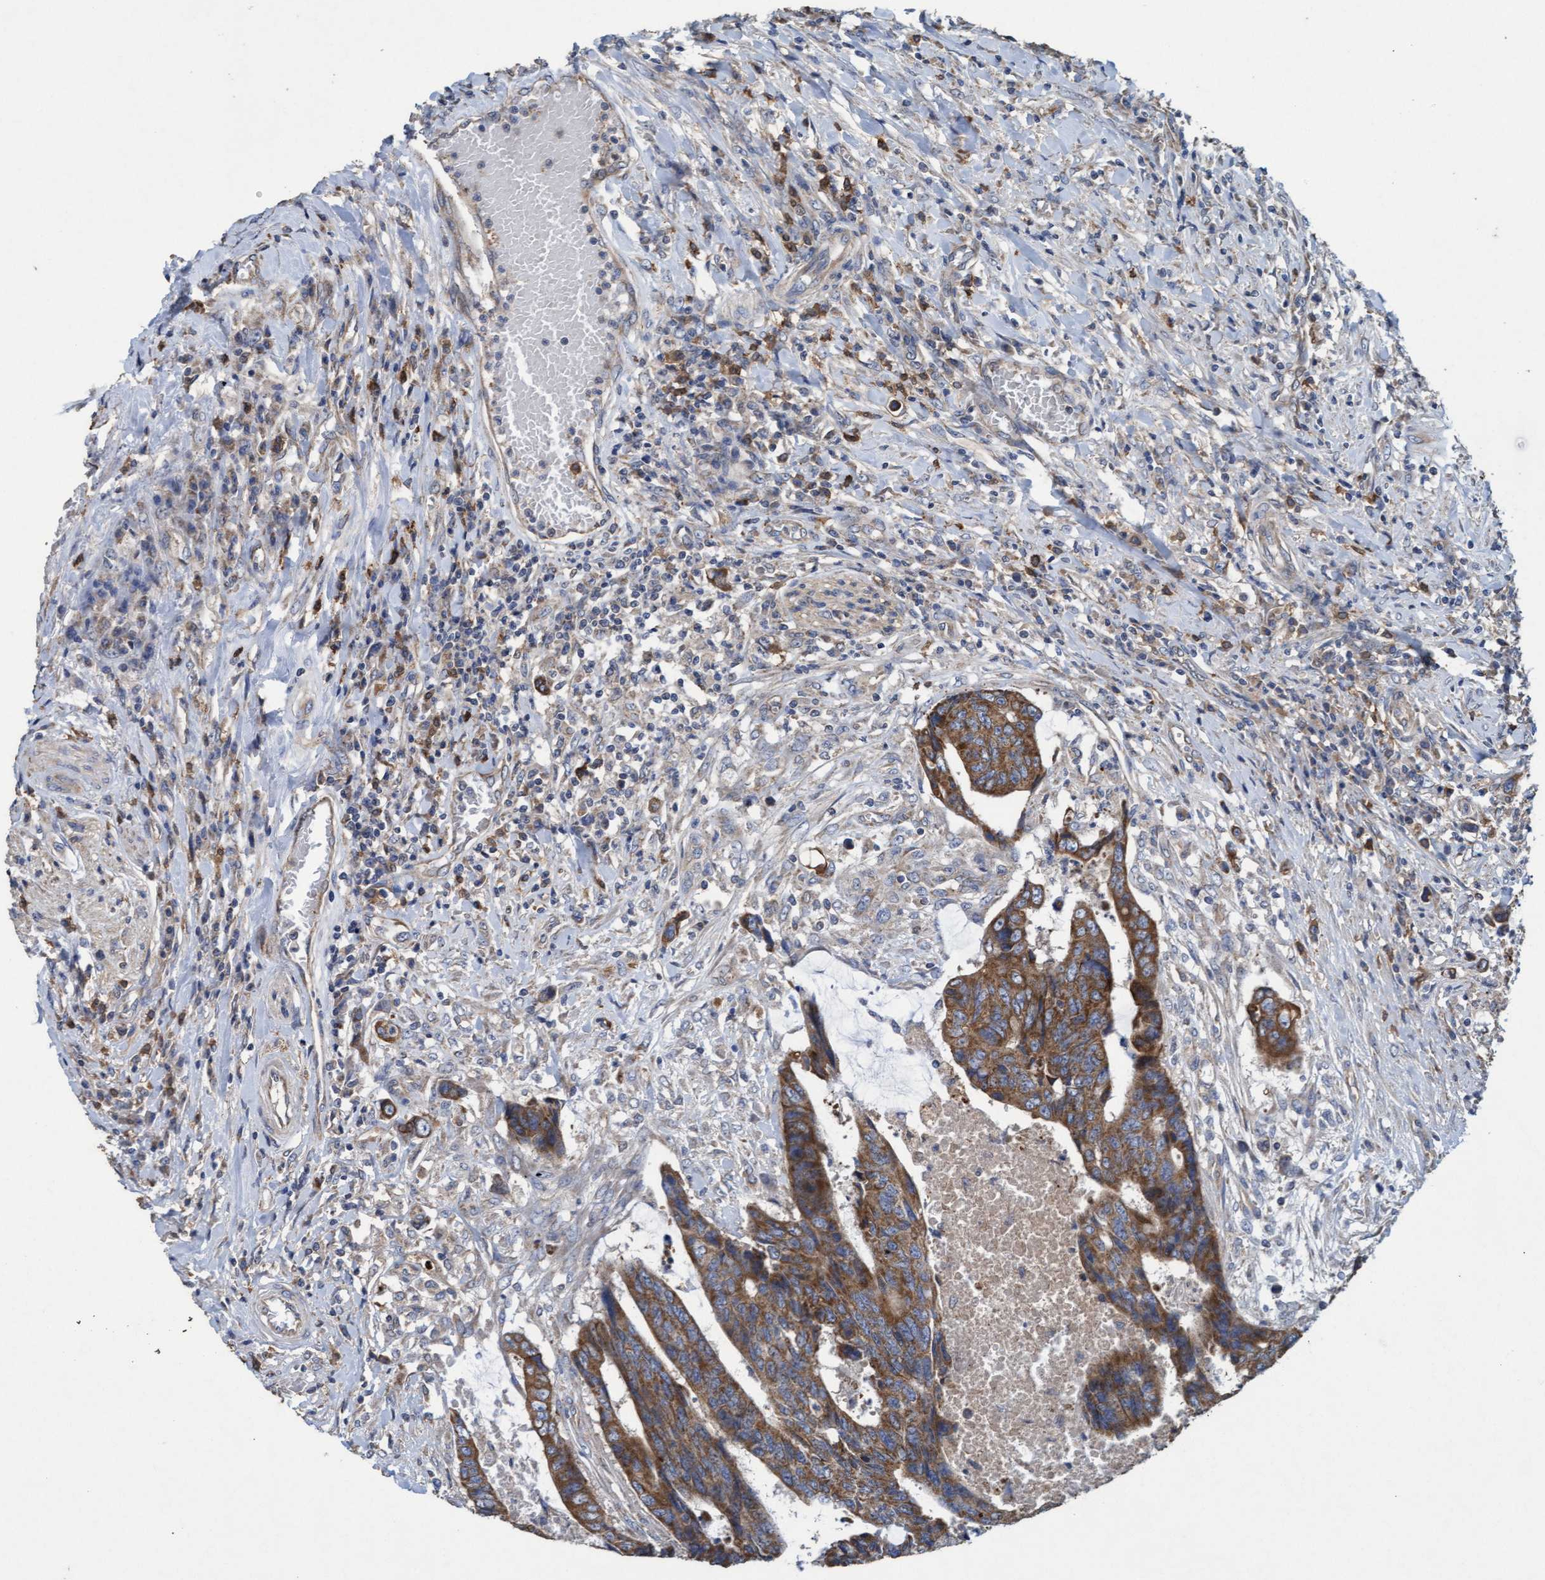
{"staining": {"intensity": "moderate", "quantity": ">75%", "location": "cytoplasmic/membranous"}, "tissue": "colorectal cancer", "cell_type": "Tumor cells", "image_type": "cancer", "snomed": [{"axis": "morphology", "description": "Adenocarcinoma, NOS"}, {"axis": "topography", "description": "Rectum"}], "caption": "Immunohistochemistry of human colorectal cancer (adenocarcinoma) displays medium levels of moderate cytoplasmic/membranous staining in approximately >75% of tumor cells. (Stains: DAB (3,3'-diaminobenzidine) in brown, nuclei in blue, Microscopy: brightfield microscopy at high magnification).", "gene": "MRPL38", "patient": {"sex": "male", "age": 84}}